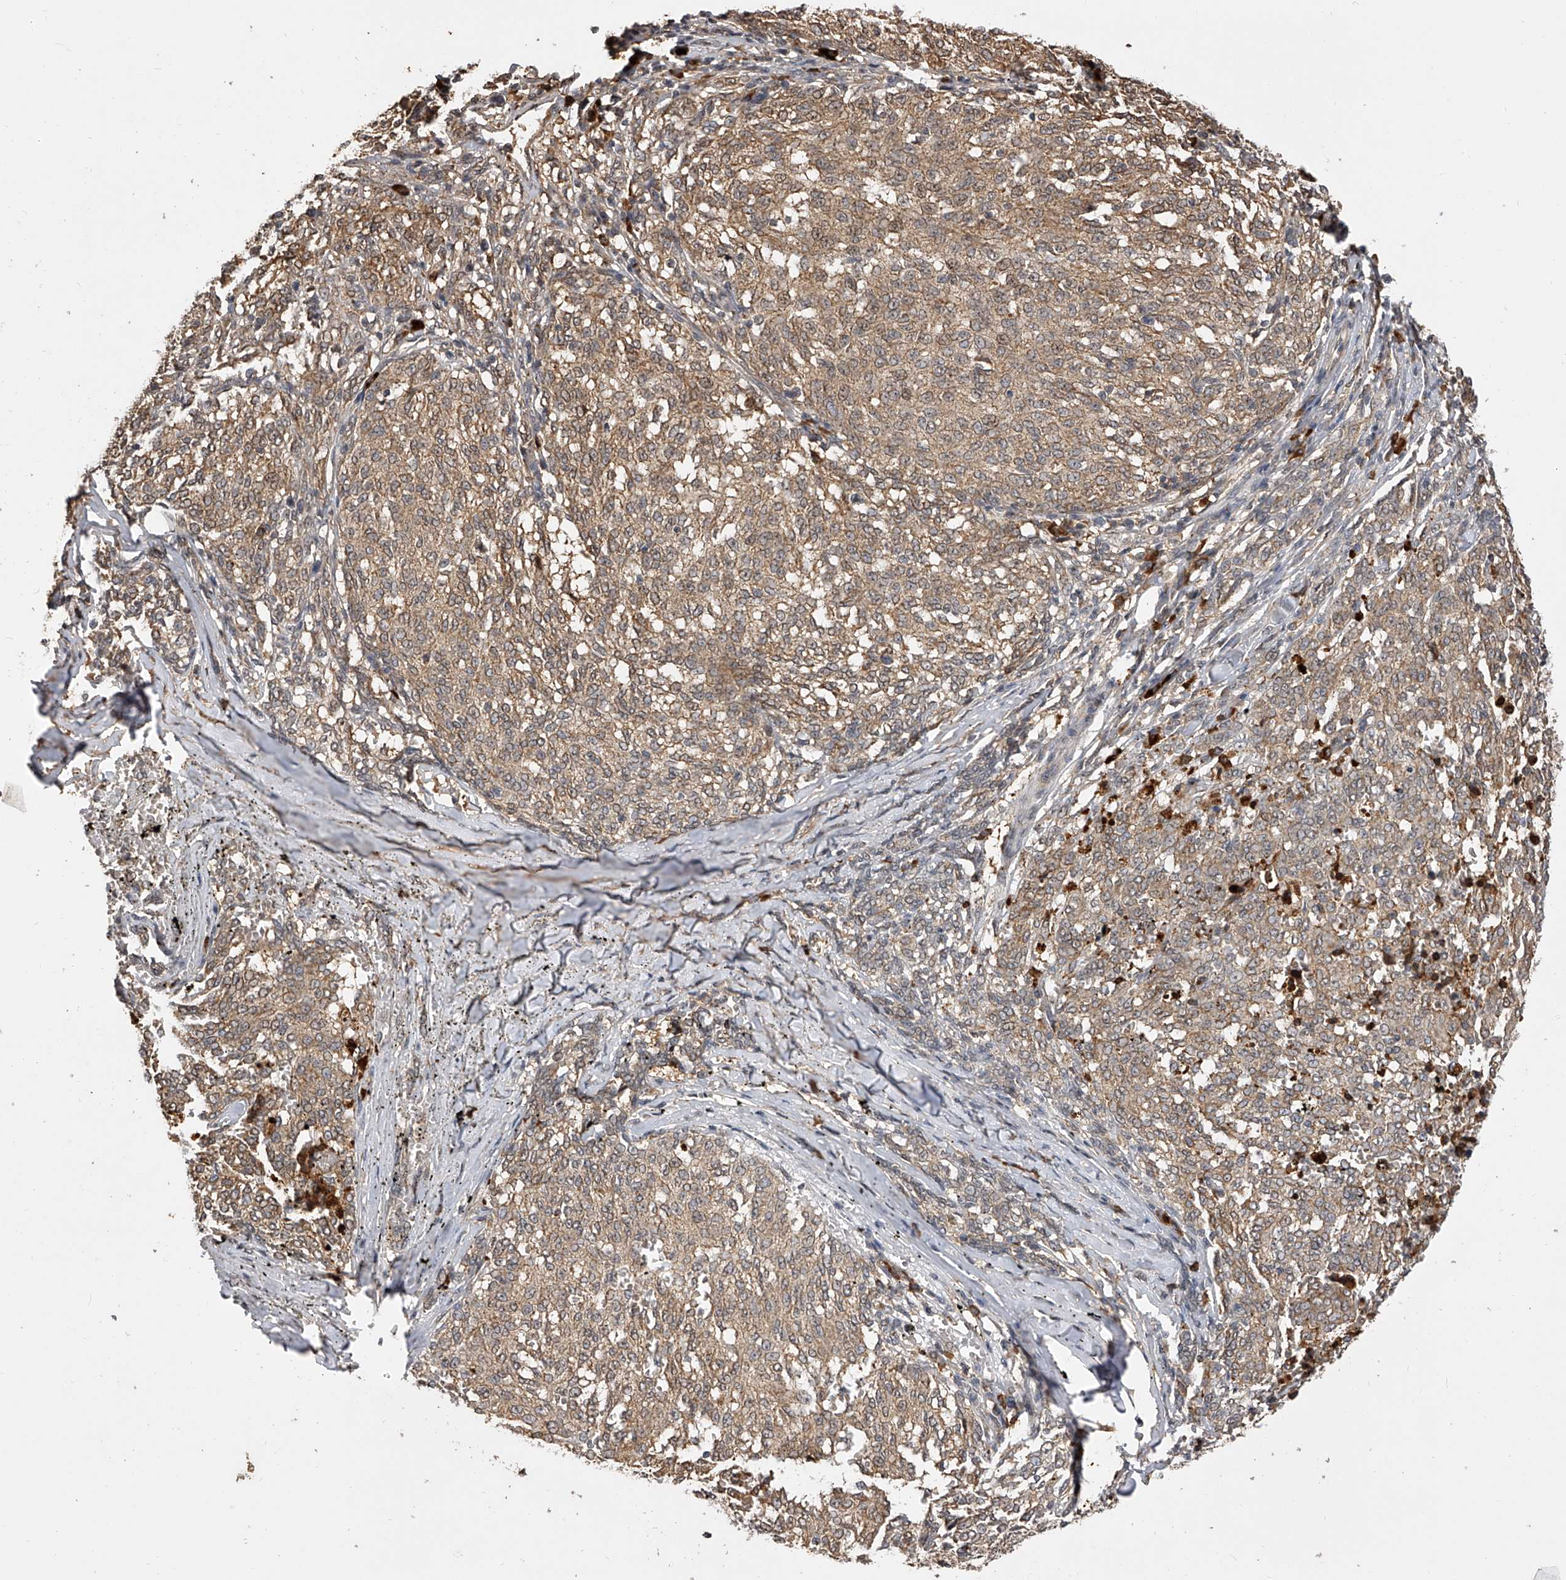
{"staining": {"intensity": "weak", "quantity": ">75%", "location": "cytoplasmic/membranous"}, "tissue": "melanoma", "cell_type": "Tumor cells", "image_type": "cancer", "snomed": [{"axis": "morphology", "description": "Malignant melanoma, NOS"}, {"axis": "topography", "description": "Skin"}], "caption": "Malignant melanoma was stained to show a protein in brown. There is low levels of weak cytoplasmic/membranous expression in approximately >75% of tumor cells. The protein of interest is stained brown, and the nuclei are stained in blue (DAB (3,3'-diaminobenzidine) IHC with brightfield microscopy, high magnification).", "gene": "CFAP410", "patient": {"sex": "female", "age": 72}}